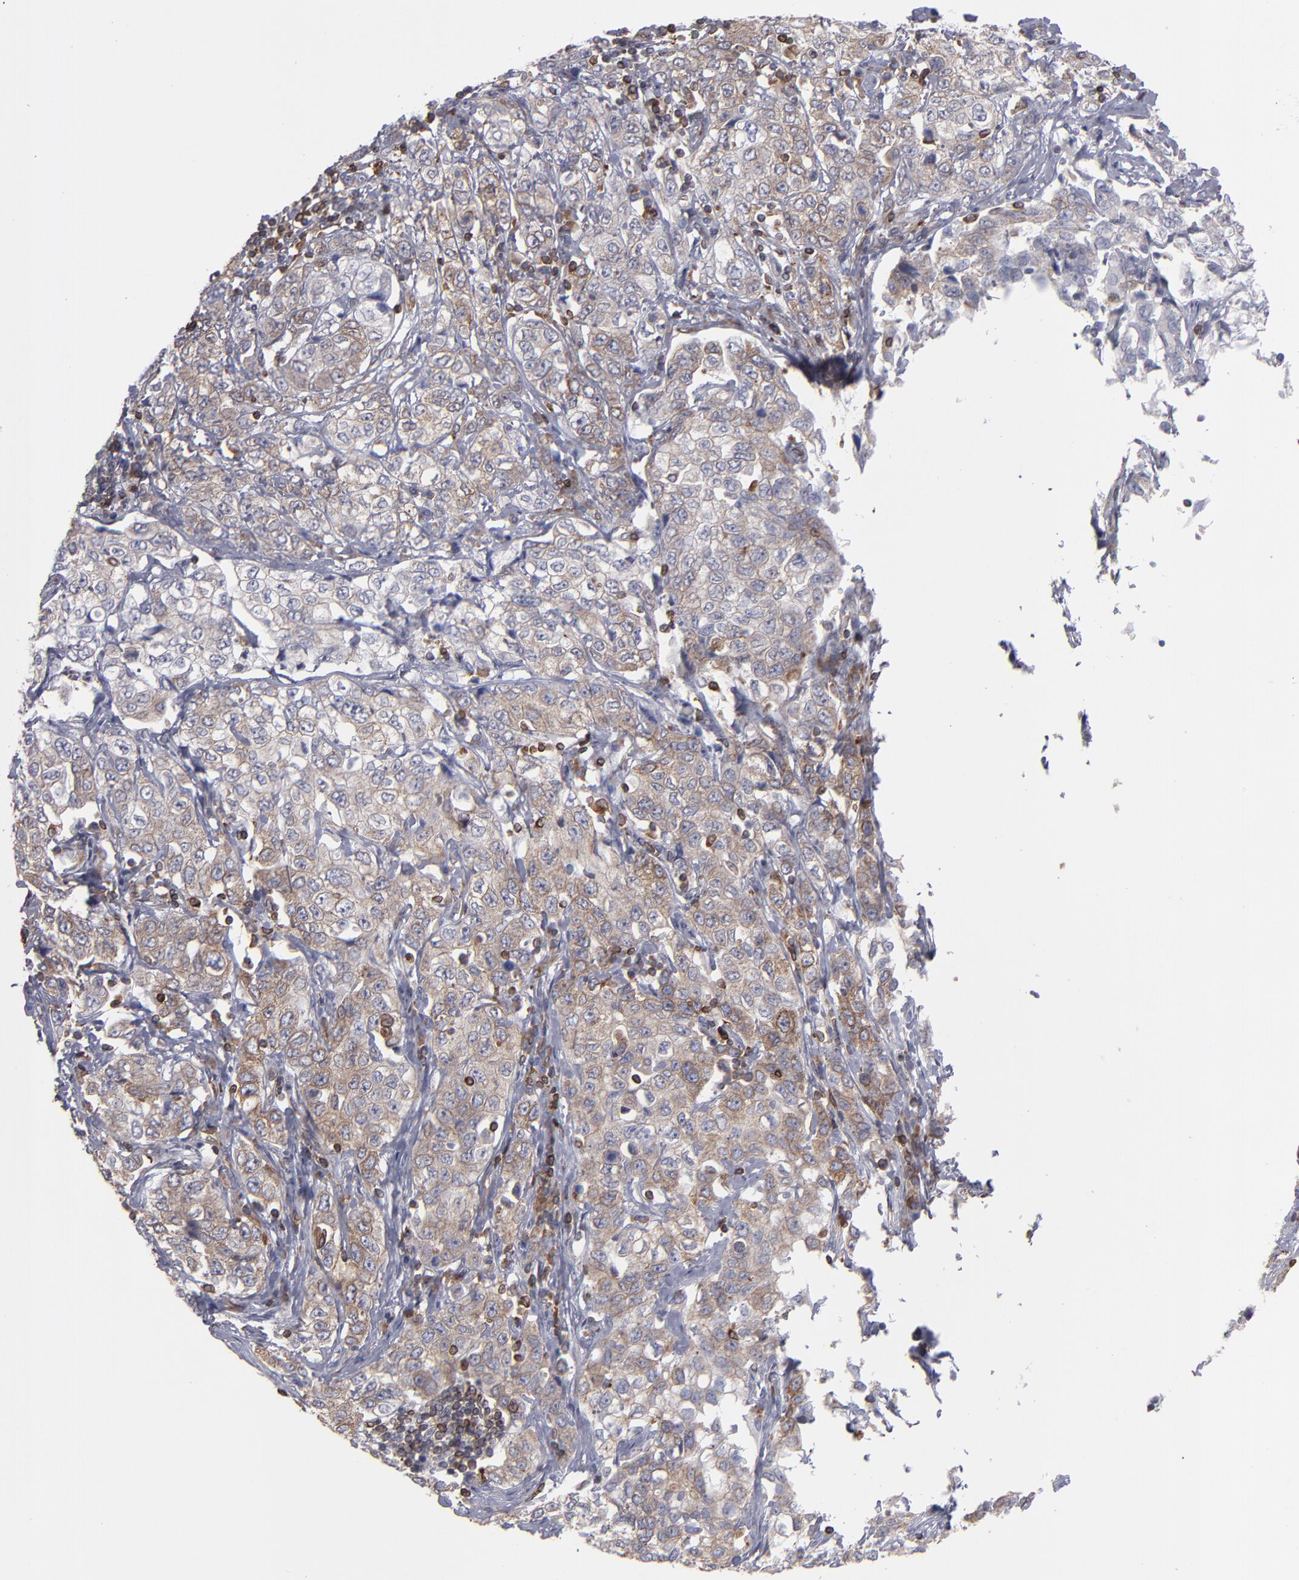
{"staining": {"intensity": "moderate", "quantity": ">75%", "location": "cytoplasmic/membranous"}, "tissue": "stomach cancer", "cell_type": "Tumor cells", "image_type": "cancer", "snomed": [{"axis": "morphology", "description": "Adenocarcinoma, NOS"}, {"axis": "topography", "description": "Stomach"}], "caption": "Immunohistochemical staining of human stomach adenocarcinoma exhibits medium levels of moderate cytoplasmic/membranous protein expression in approximately >75% of tumor cells. (DAB = brown stain, brightfield microscopy at high magnification).", "gene": "TMX1", "patient": {"sex": "male", "age": 48}}